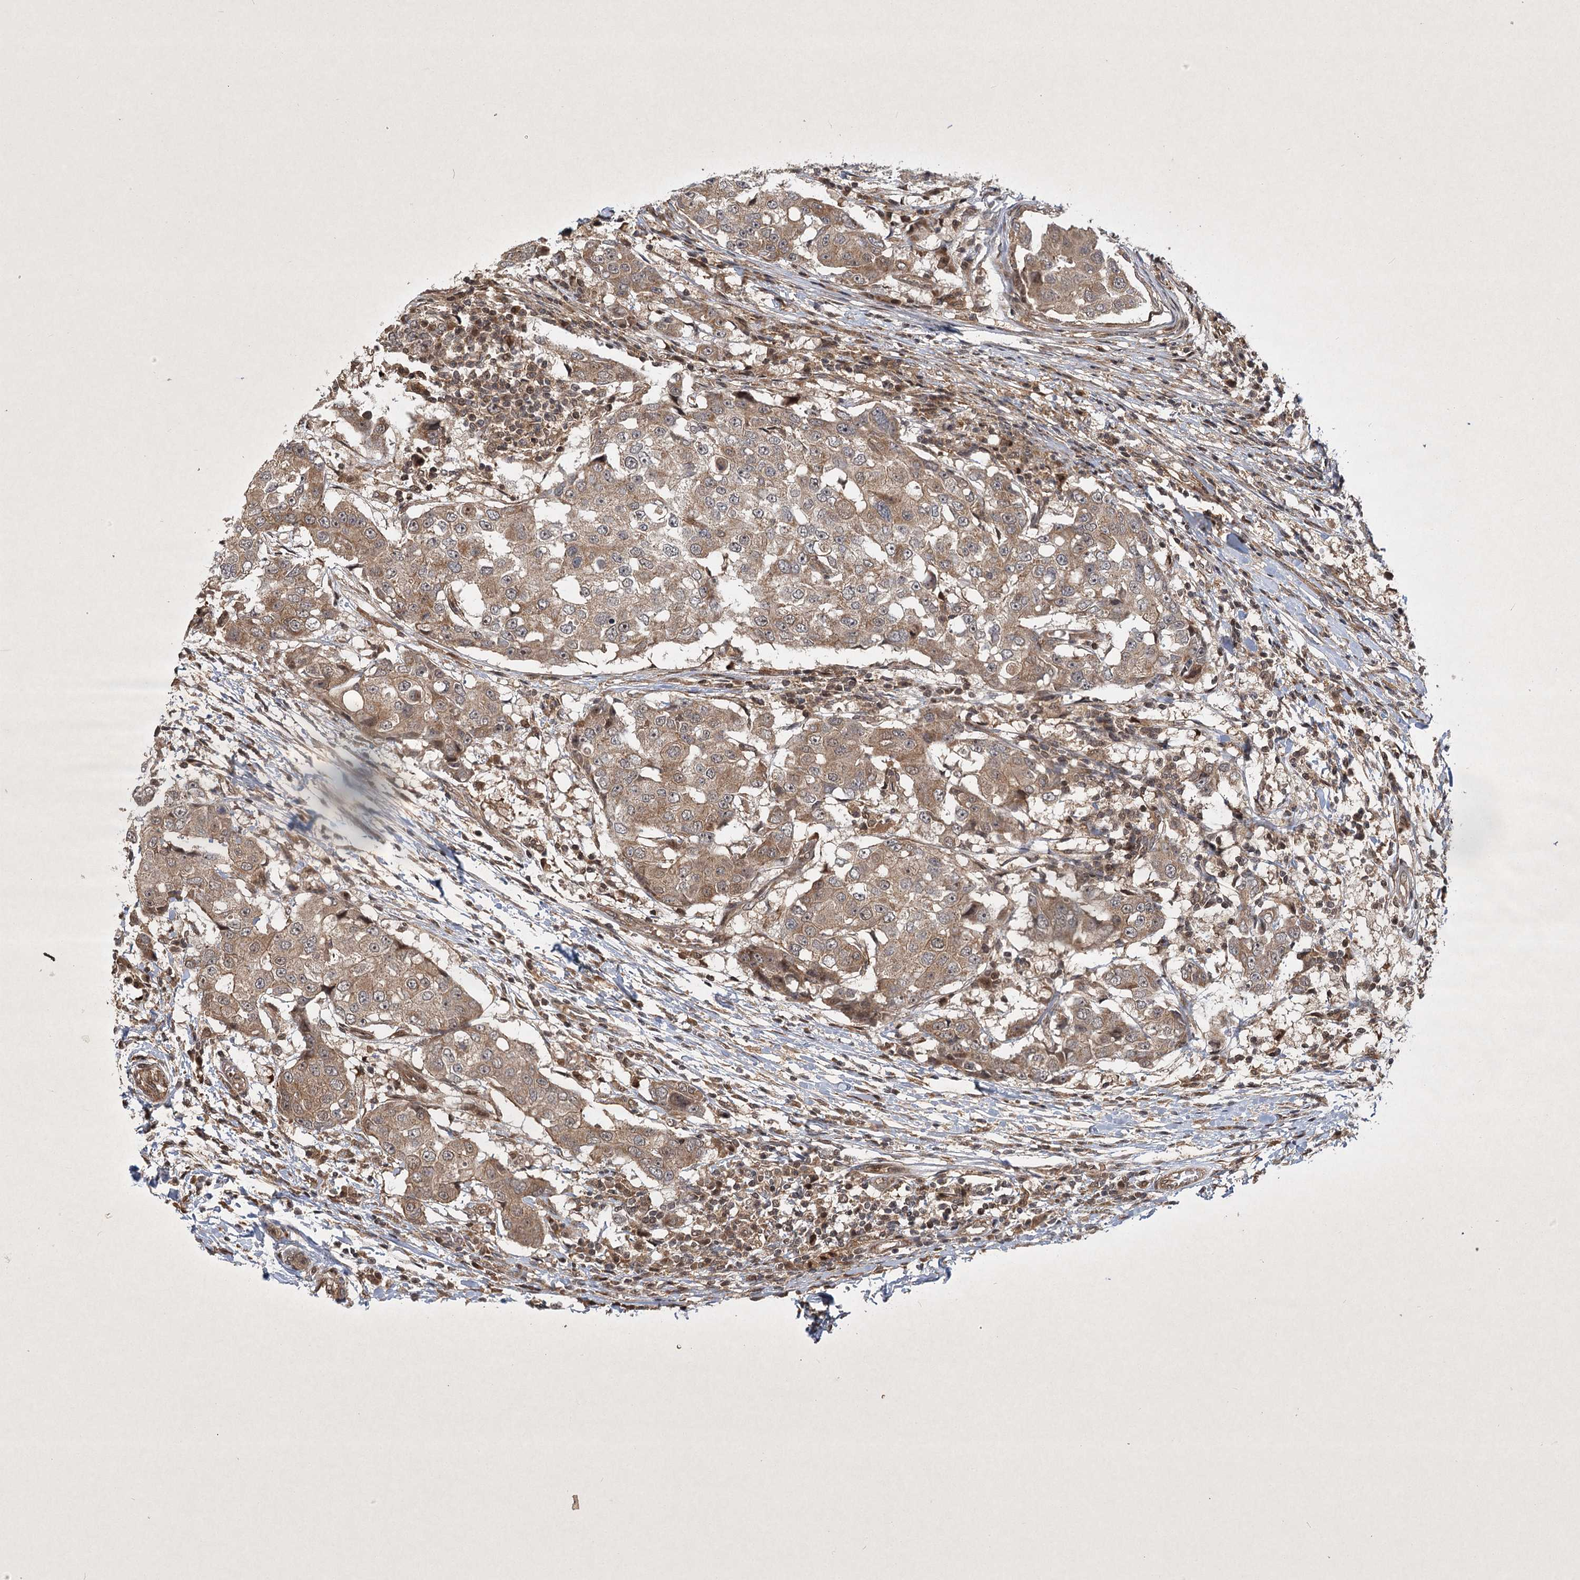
{"staining": {"intensity": "moderate", "quantity": ">75%", "location": "cytoplasmic/membranous"}, "tissue": "breast cancer", "cell_type": "Tumor cells", "image_type": "cancer", "snomed": [{"axis": "morphology", "description": "Duct carcinoma"}, {"axis": "topography", "description": "Breast"}], "caption": "A brown stain highlights moderate cytoplasmic/membranous expression of a protein in breast cancer (infiltrating ductal carcinoma) tumor cells.", "gene": "INSIG2", "patient": {"sex": "female", "age": 27}}